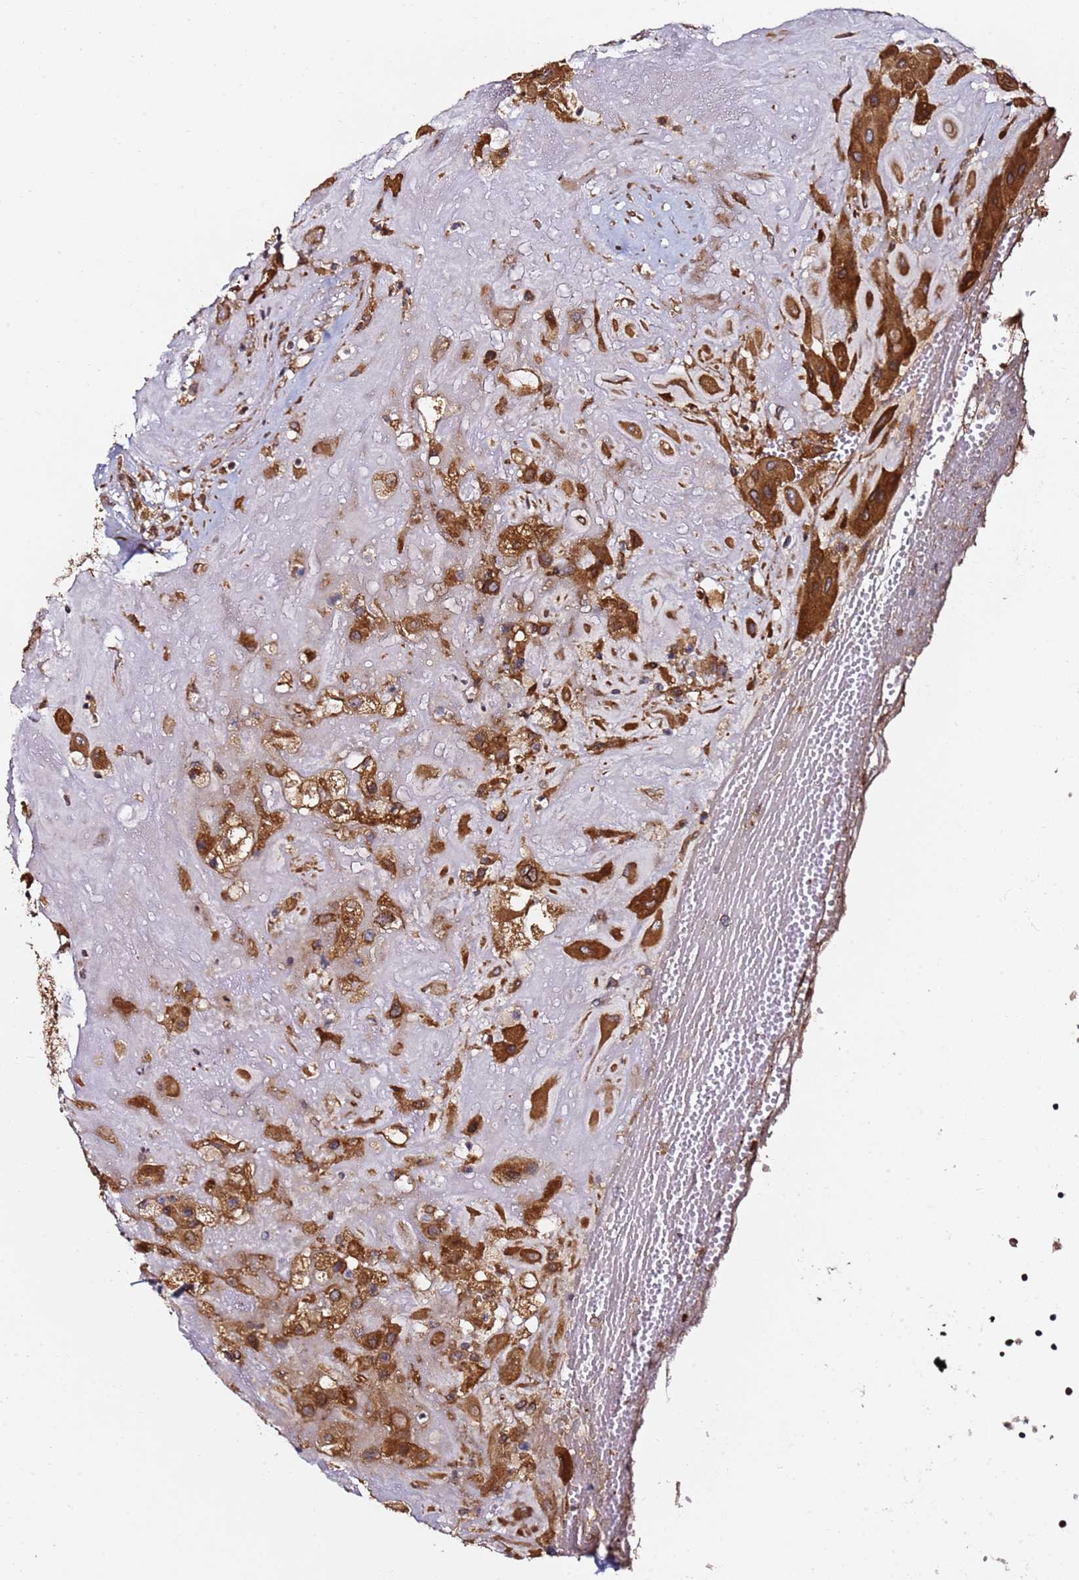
{"staining": {"intensity": "strong", "quantity": ">75%", "location": "cytoplasmic/membranous"}, "tissue": "placenta", "cell_type": "Decidual cells", "image_type": "normal", "snomed": [{"axis": "morphology", "description": "Normal tissue, NOS"}, {"axis": "topography", "description": "Placenta"}], "caption": "Immunohistochemical staining of unremarkable human placenta exhibits strong cytoplasmic/membranous protein expression in about >75% of decidual cells.", "gene": "PRKAB2", "patient": {"sex": "female", "age": 32}}